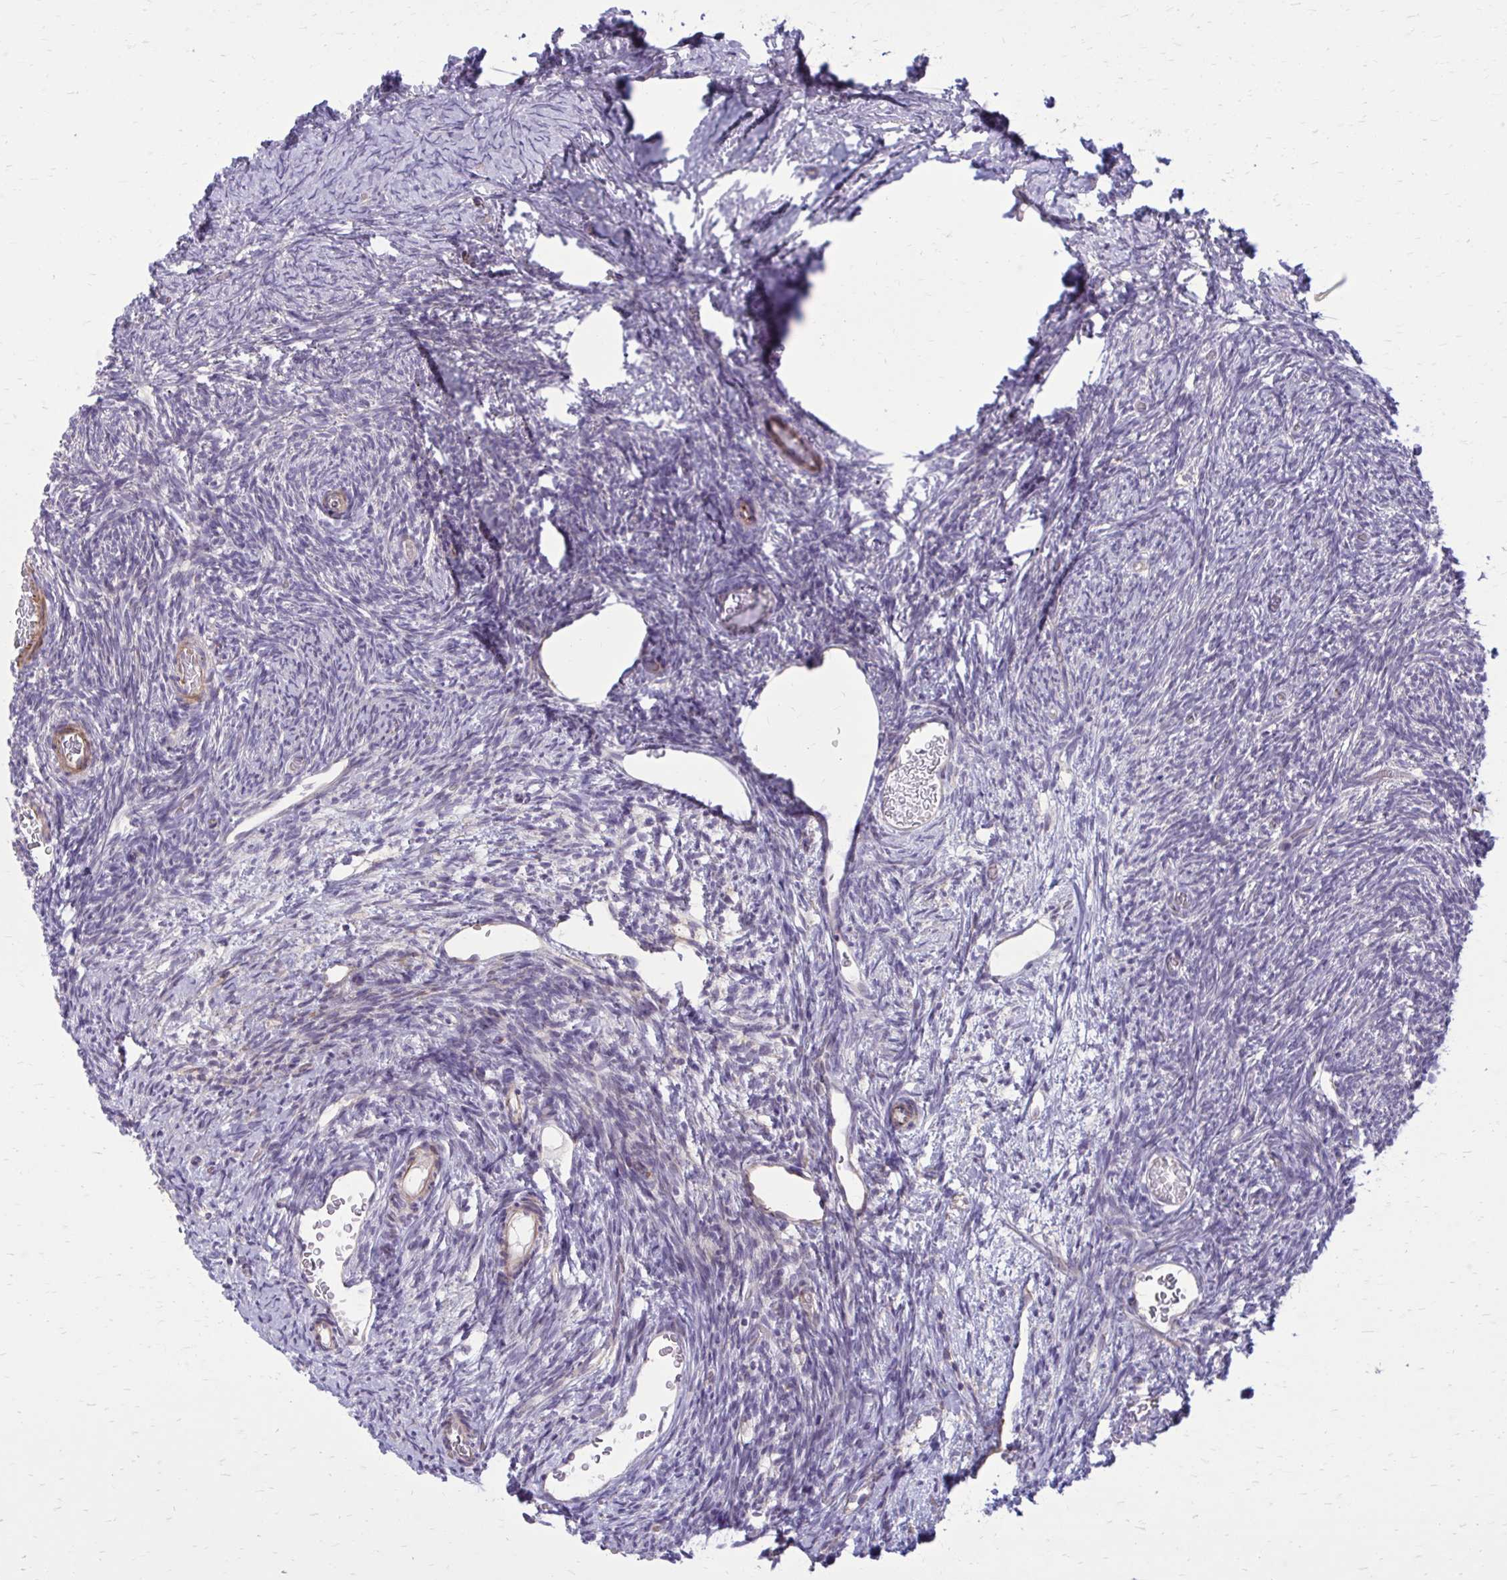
{"staining": {"intensity": "negative", "quantity": "none", "location": "none"}, "tissue": "ovary", "cell_type": "Follicle cells", "image_type": "normal", "snomed": [{"axis": "morphology", "description": "Normal tissue, NOS"}, {"axis": "topography", "description": "Ovary"}], "caption": "An immunohistochemistry (IHC) photomicrograph of unremarkable ovary is shown. There is no staining in follicle cells of ovary.", "gene": "FAP", "patient": {"sex": "female", "age": 39}}